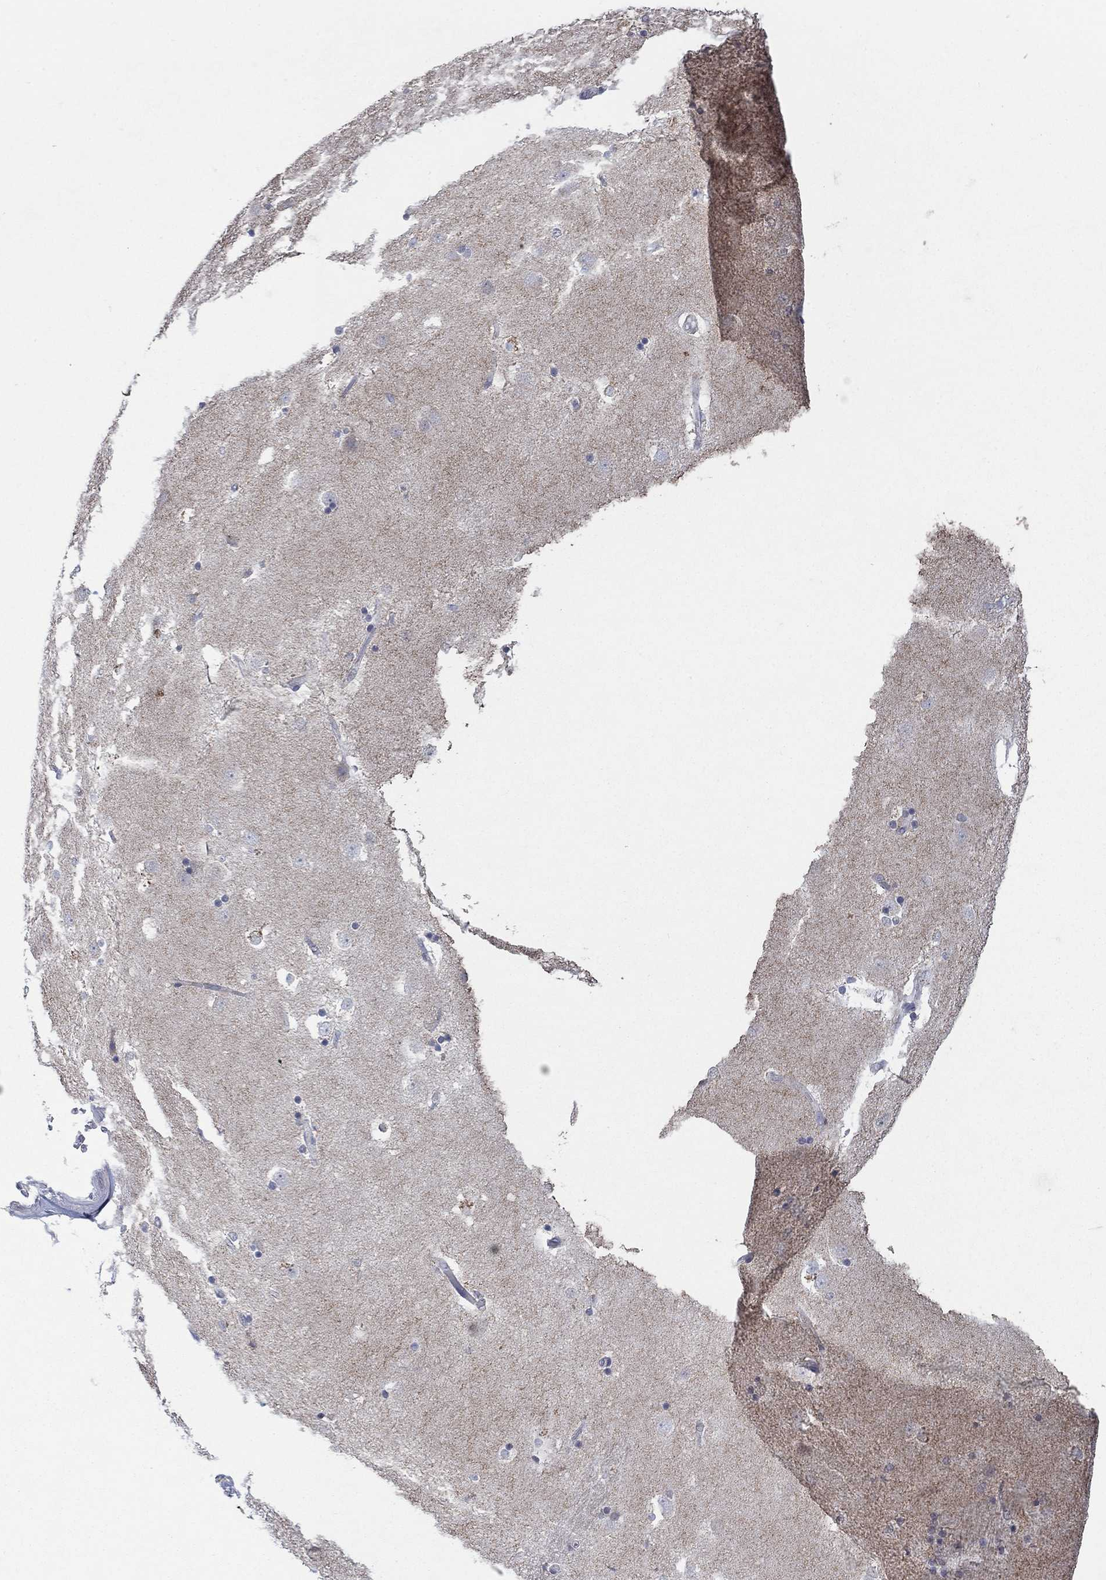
{"staining": {"intensity": "negative", "quantity": "none", "location": "none"}, "tissue": "caudate", "cell_type": "Glial cells", "image_type": "normal", "snomed": [{"axis": "morphology", "description": "Normal tissue, NOS"}, {"axis": "topography", "description": "Lateral ventricle wall"}], "caption": "An immunohistochemistry (IHC) histopathology image of normal caudate is shown. There is no staining in glial cells of caudate. (Brightfield microscopy of DAB immunohistochemistry (IHC) at high magnification).", "gene": "SDC1", "patient": {"sex": "male", "age": 51}}